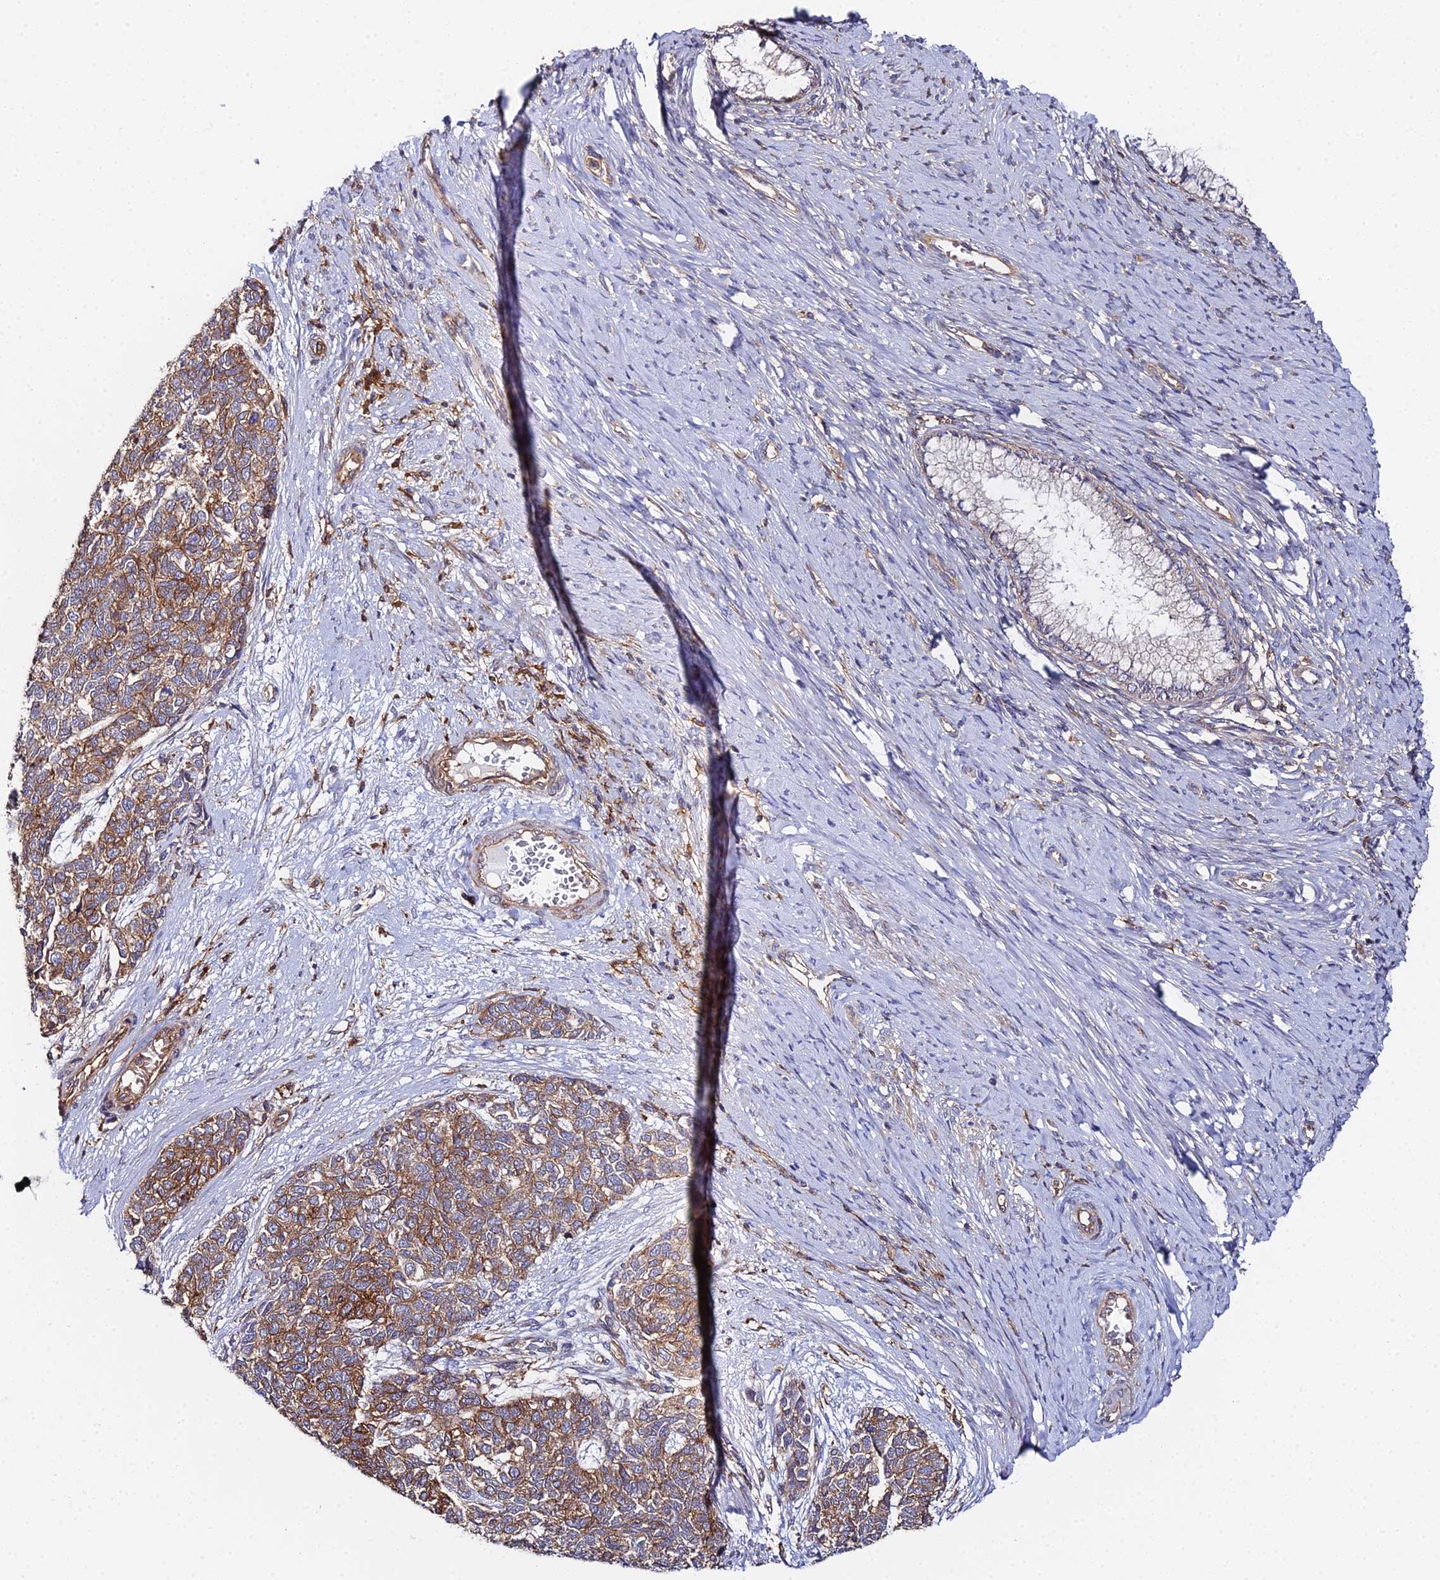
{"staining": {"intensity": "moderate", "quantity": ">75%", "location": "cytoplasmic/membranous"}, "tissue": "cervical cancer", "cell_type": "Tumor cells", "image_type": "cancer", "snomed": [{"axis": "morphology", "description": "Squamous cell carcinoma, NOS"}, {"axis": "topography", "description": "Cervix"}], "caption": "Approximately >75% of tumor cells in human cervical squamous cell carcinoma exhibit moderate cytoplasmic/membranous protein staining as visualized by brown immunohistochemical staining.", "gene": "GNG5B", "patient": {"sex": "female", "age": 63}}